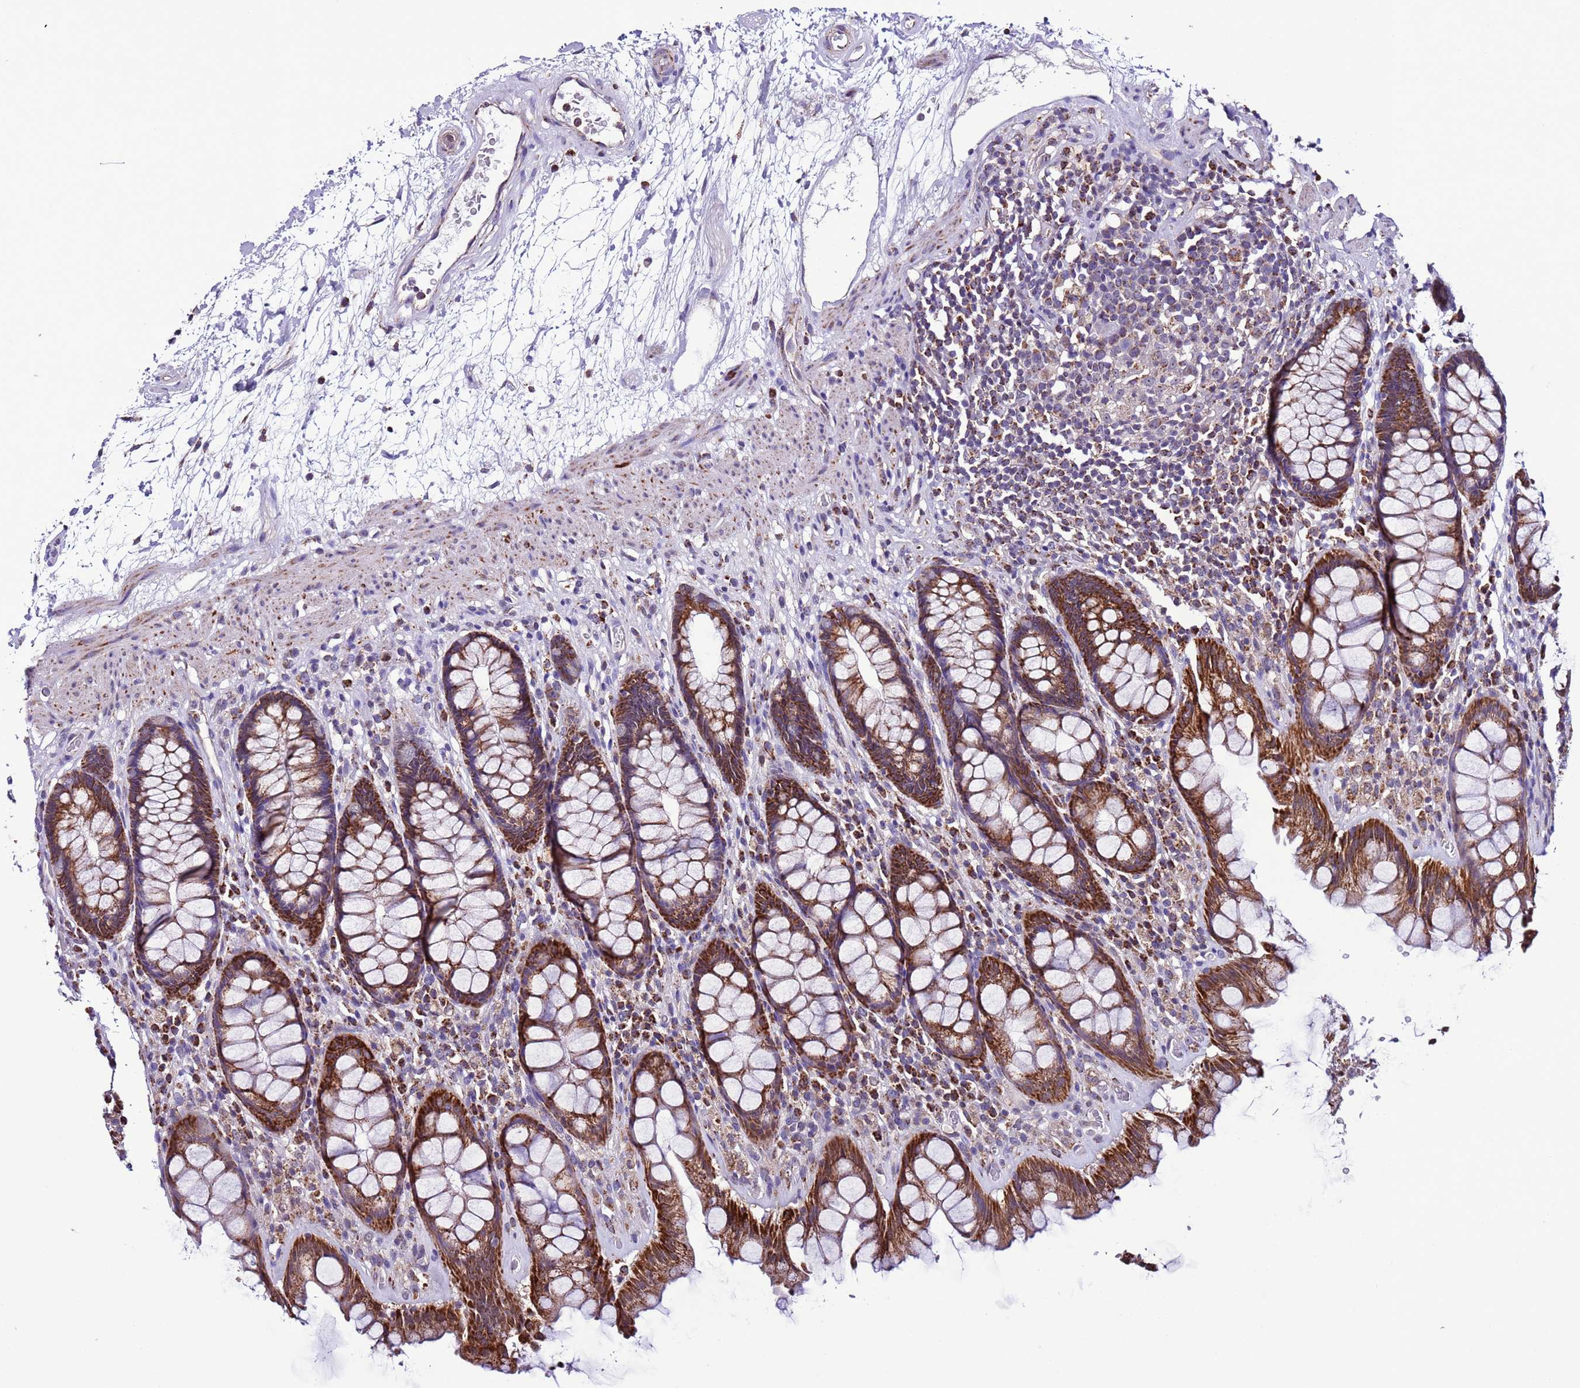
{"staining": {"intensity": "strong", "quantity": ">75%", "location": "cytoplasmic/membranous"}, "tissue": "rectum", "cell_type": "Glandular cells", "image_type": "normal", "snomed": [{"axis": "morphology", "description": "Normal tissue, NOS"}, {"axis": "topography", "description": "Rectum"}], "caption": "Immunohistochemical staining of benign rectum displays >75% levels of strong cytoplasmic/membranous protein staining in approximately >75% of glandular cells. Using DAB (brown) and hematoxylin (blue) stains, captured at high magnification using brightfield microscopy.", "gene": "UEVLD", "patient": {"sex": "male", "age": 64}}